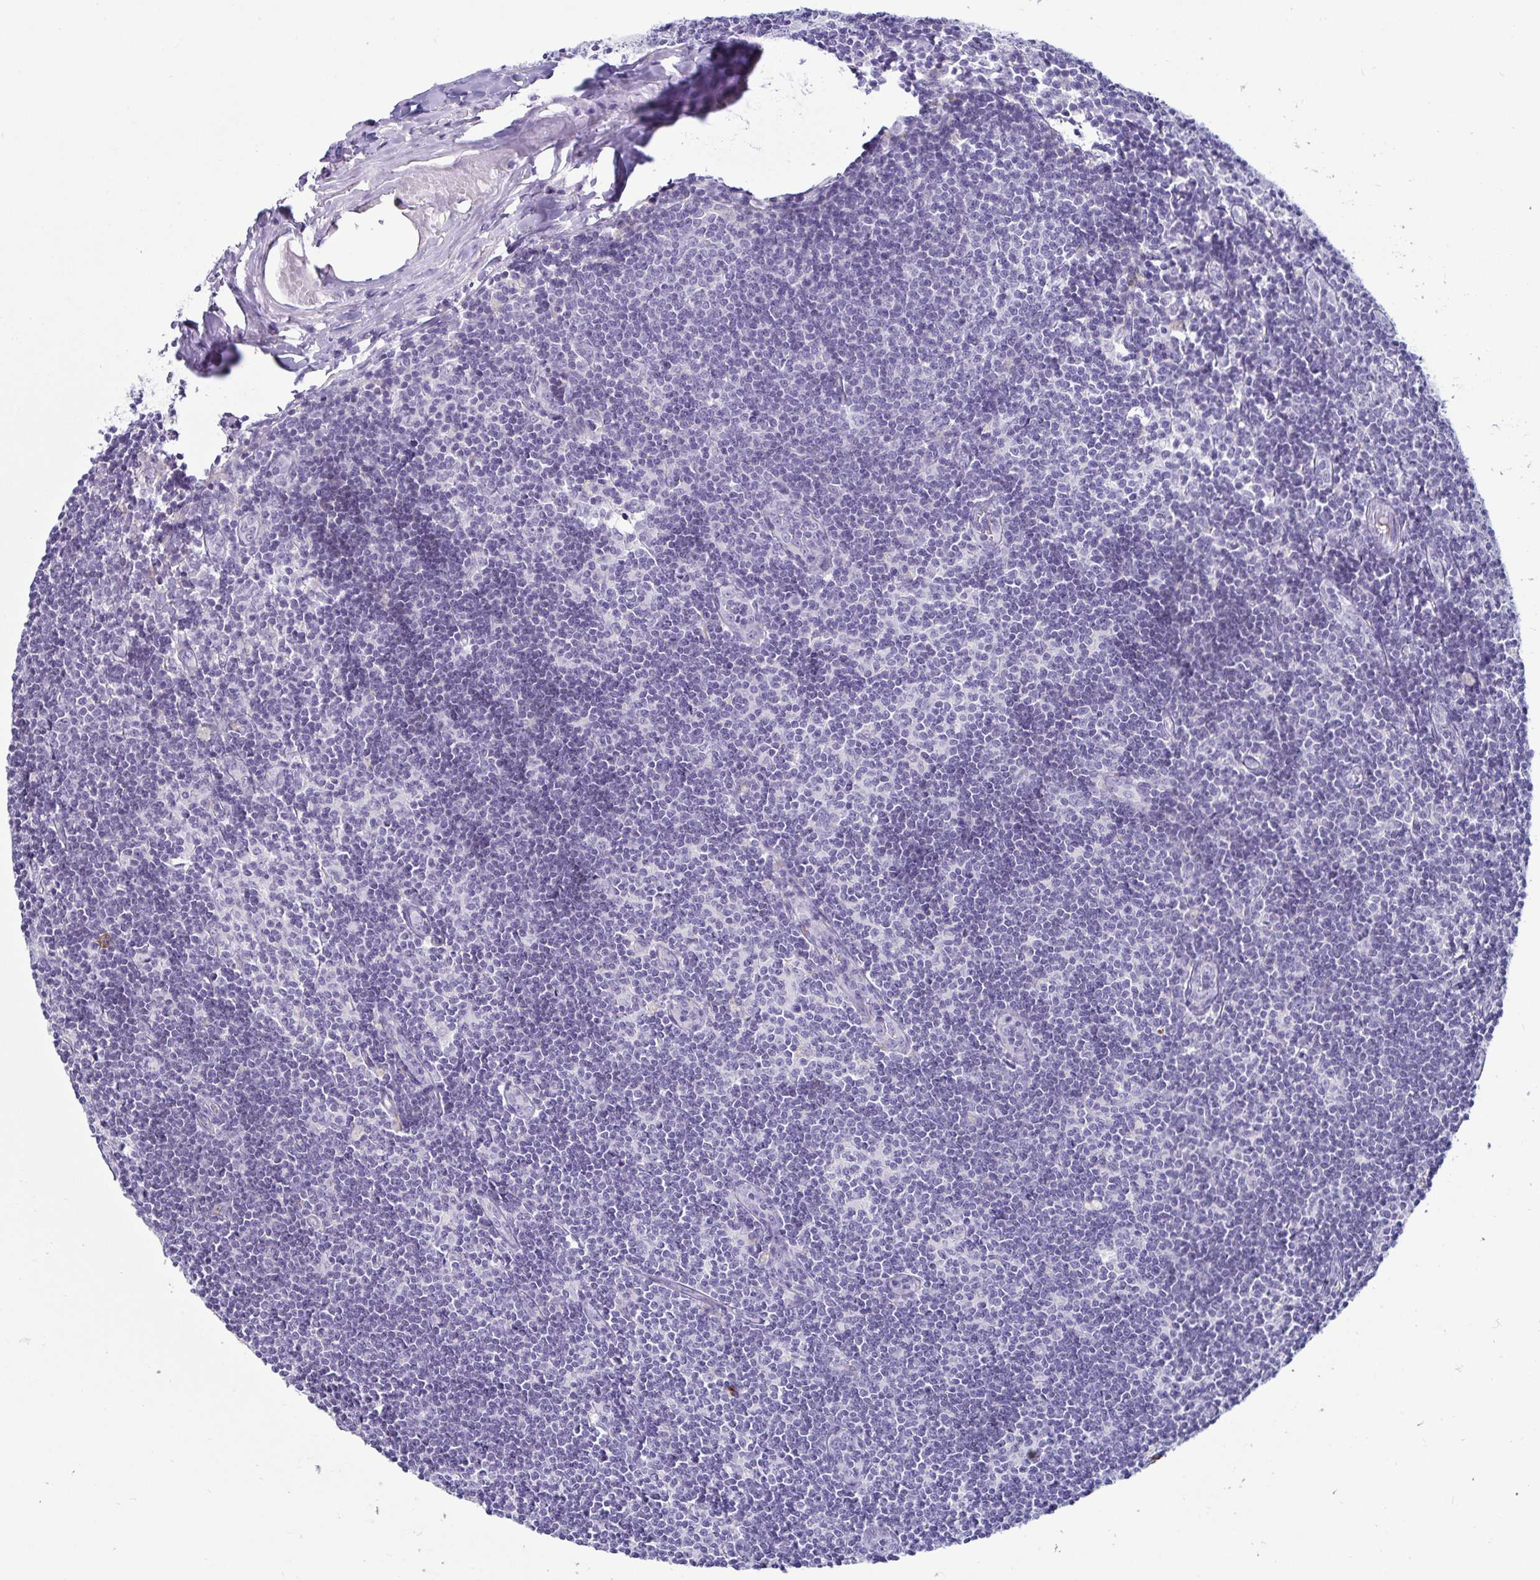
{"staining": {"intensity": "negative", "quantity": "none", "location": "none"}, "tissue": "lymph node", "cell_type": "Germinal center cells", "image_type": "normal", "snomed": [{"axis": "morphology", "description": "Normal tissue, NOS"}, {"axis": "topography", "description": "Lymph node"}], "caption": "Photomicrograph shows no protein expression in germinal center cells of normal lymph node. Brightfield microscopy of IHC stained with DAB (brown) and hematoxylin (blue), captured at high magnification.", "gene": "TFPI2", "patient": {"sex": "female", "age": 31}}